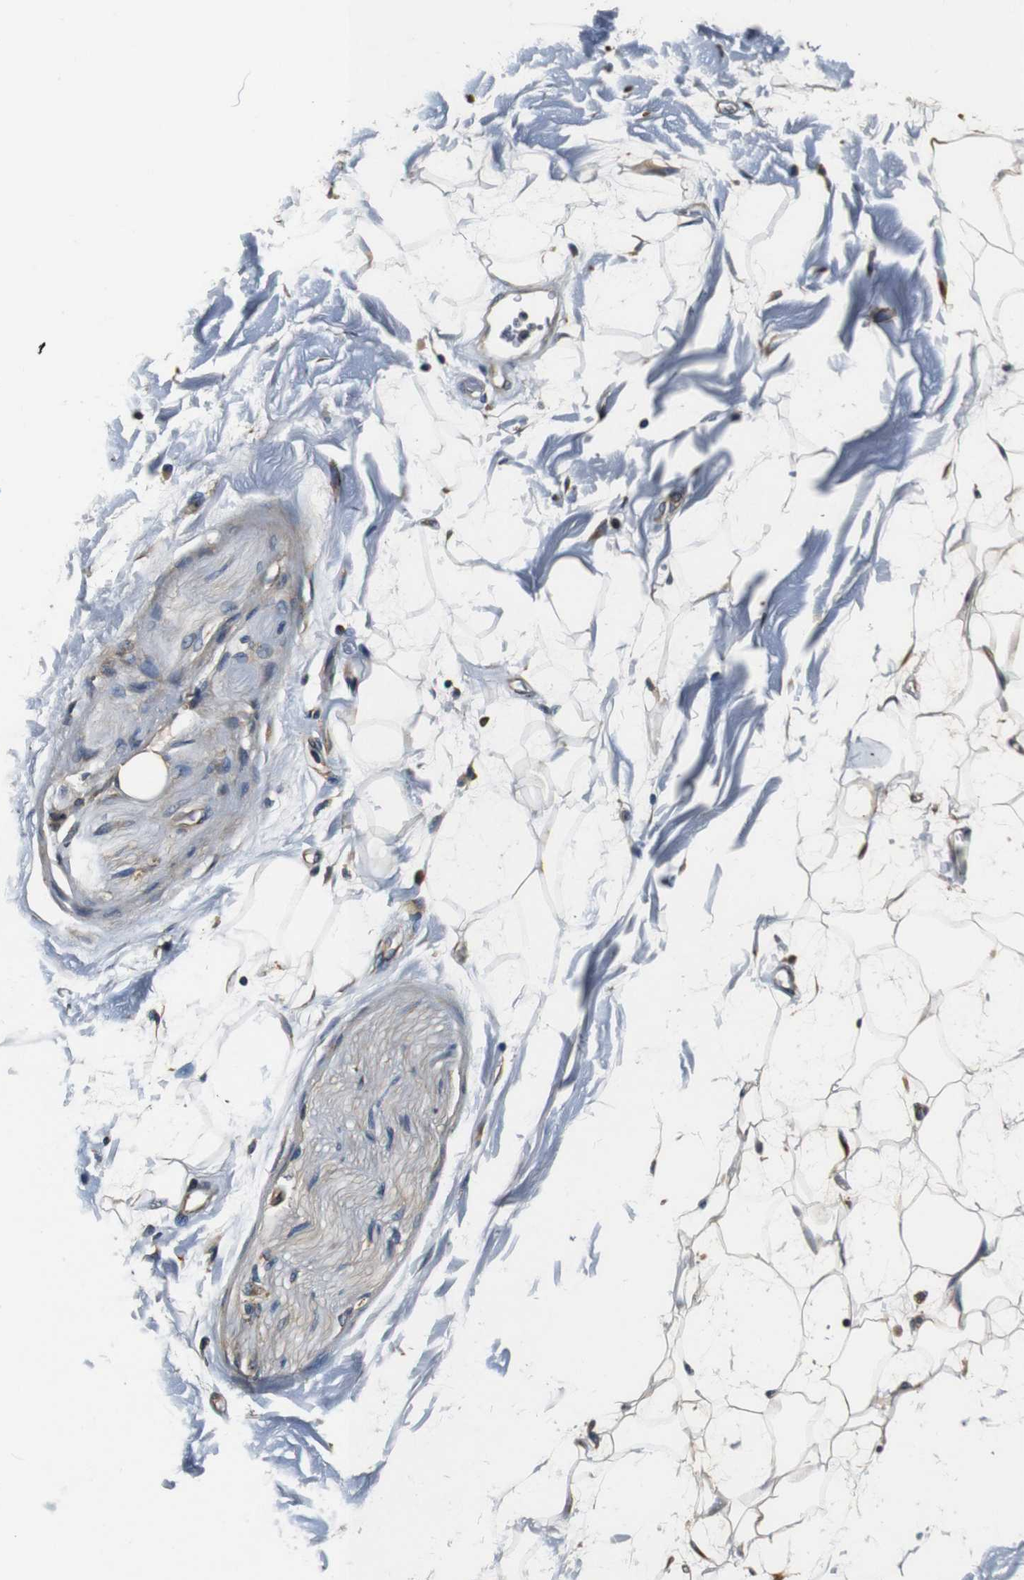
{"staining": {"intensity": "weak", "quantity": ">75%", "location": "cytoplasmic/membranous"}, "tissue": "adipose tissue", "cell_type": "Adipocytes", "image_type": "normal", "snomed": [{"axis": "morphology", "description": "Normal tissue, NOS"}, {"axis": "topography", "description": "Soft tissue"}], "caption": "Adipocytes show low levels of weak cytoplasmic/membranous expression in about >75% of cells in benign adipose tissue.", "gene": "COL1A1", "patient": {"sex": "male", "age": 72}}